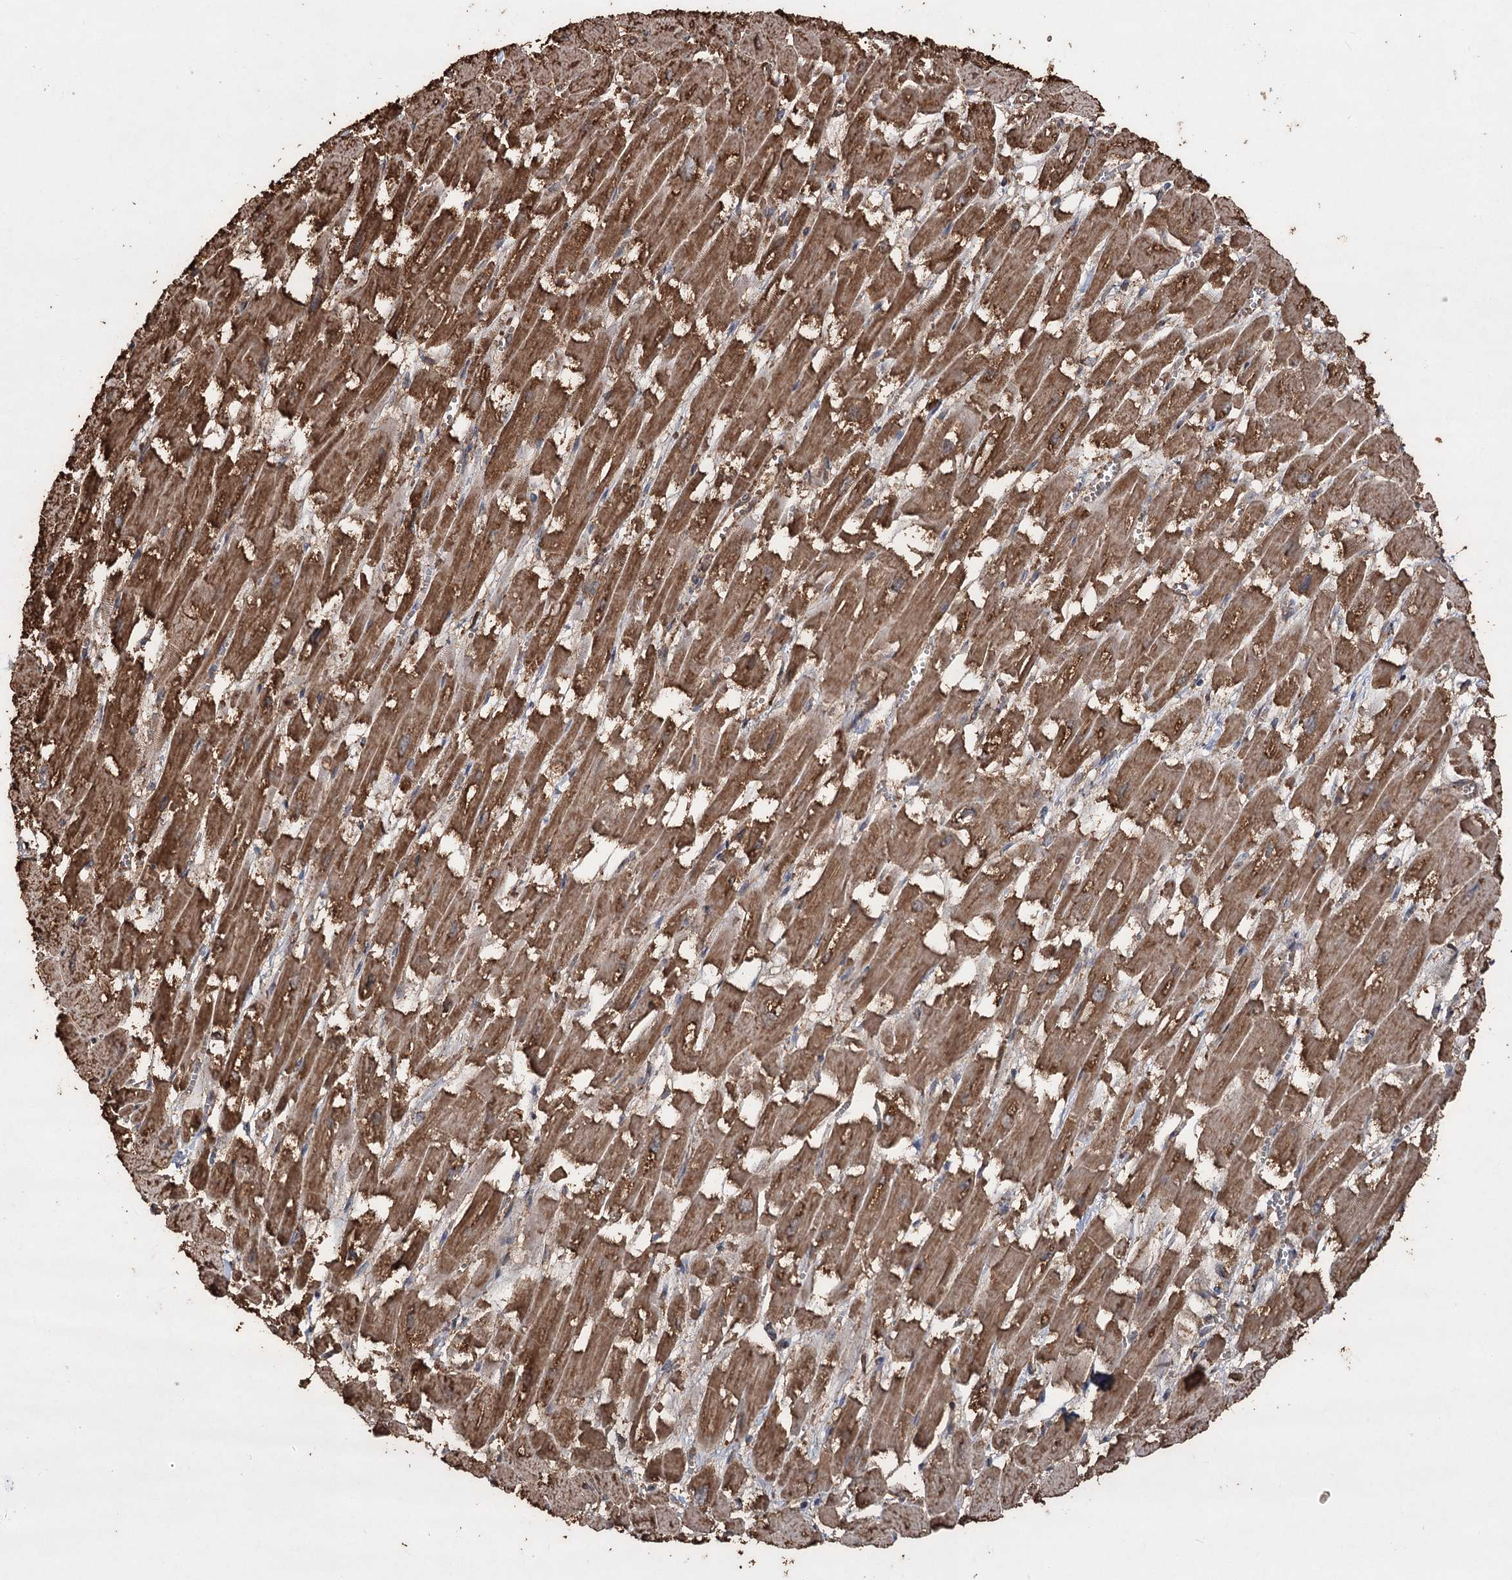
{"staining": {"intensity": "moderate", "quantity": ">75%", "location": "cytoplasmic/membranous"}, "tissue": "heart muscle", "cell_type": "Cardiomyocytes", "image_type": "normal", "snomed": [{"axis": "morphology", "description": "Normal tissue, NOS"}, {"axis": "topography", "description": "Heart"}], "caption": "This image displays immunohistochemistry (IHC) staining of unremarkable human heart muscle, with medium moderate cytoplasmic/membranous expression in approximately >75% of cardiomyocytes.", "gene": "PIK3C2A", "patient": {"sex": "male", "age": 54}}